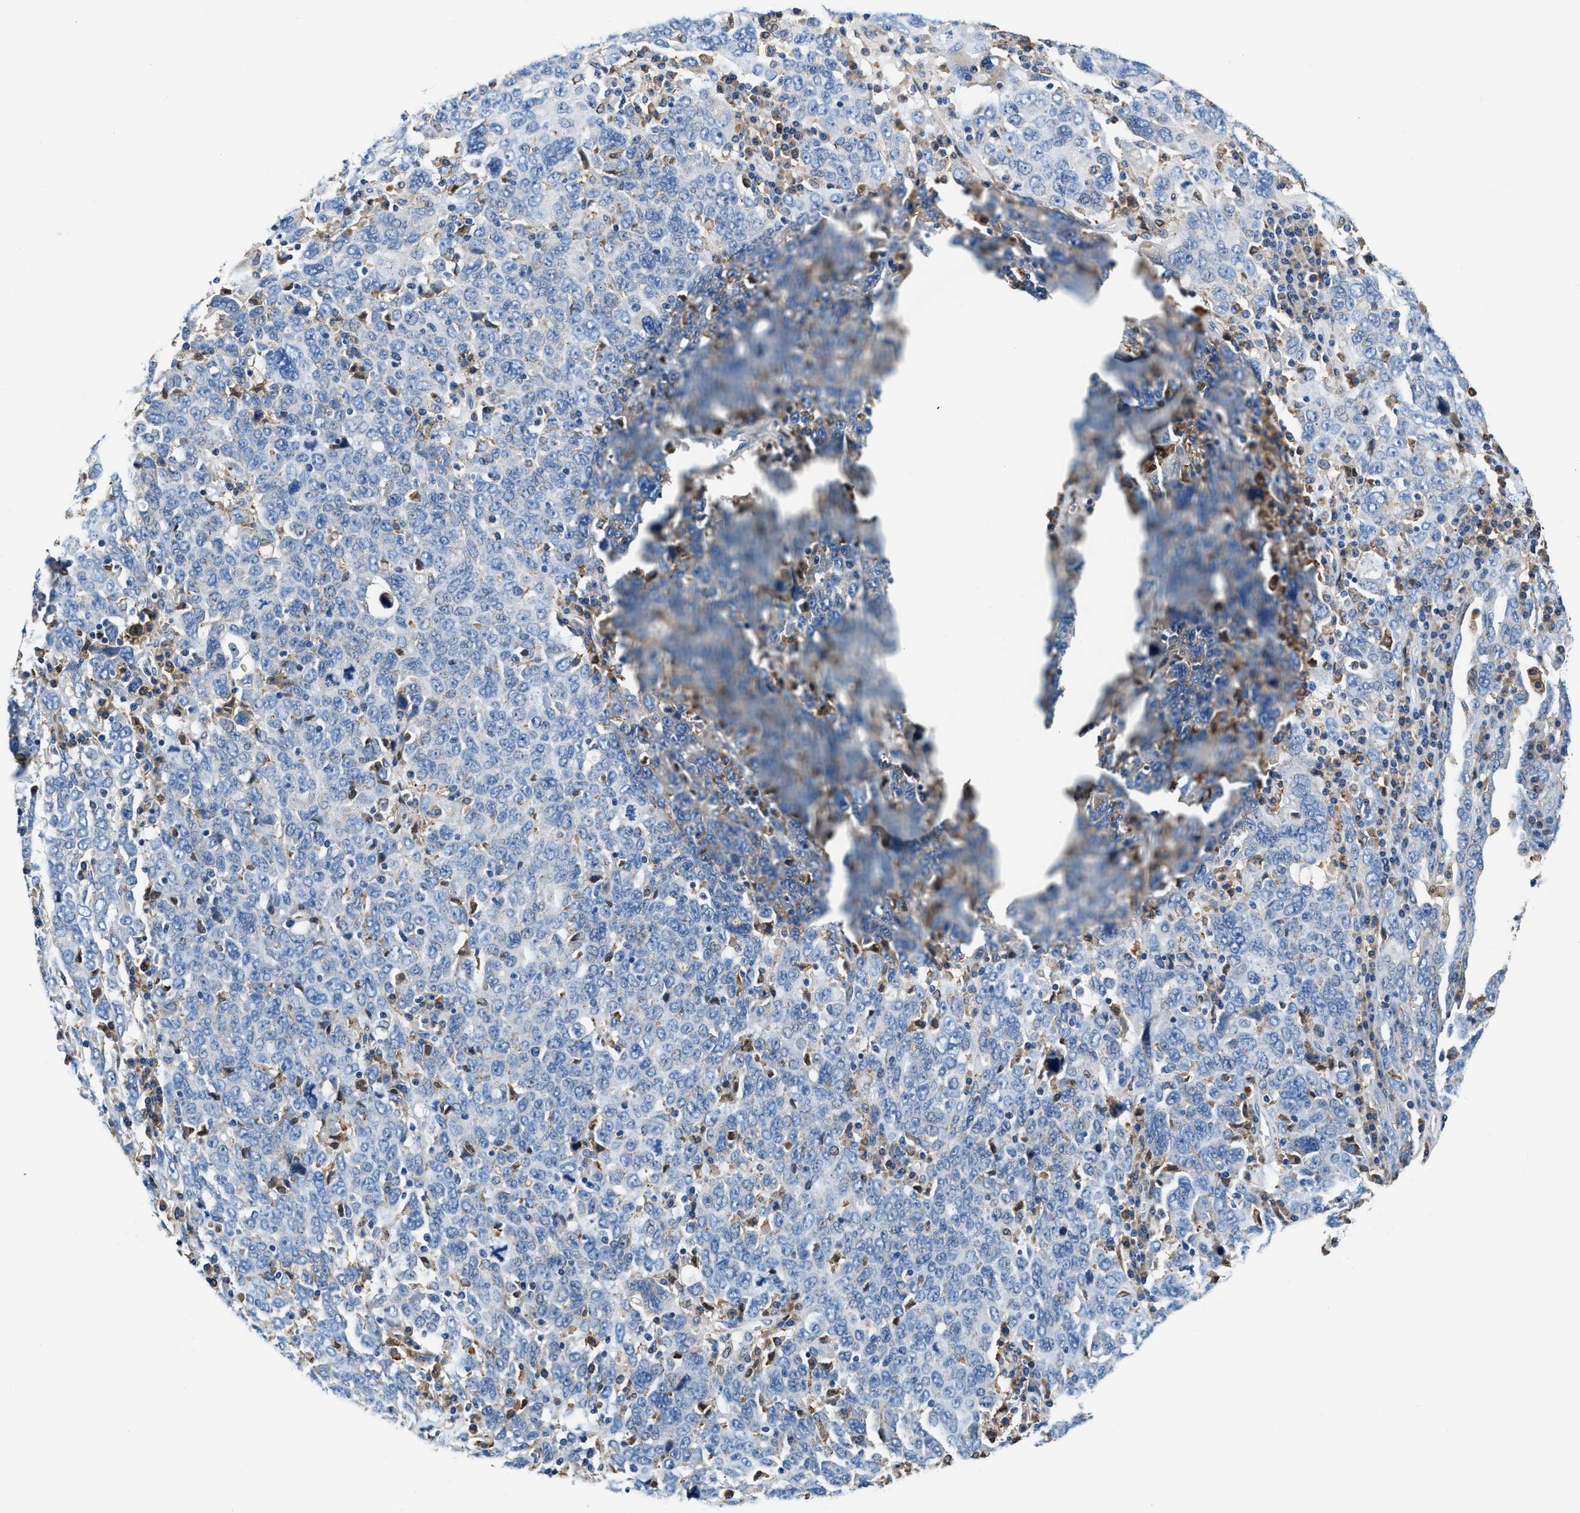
{"staining": {"intensity": "negative", "quantity": "none", "location": "none"}, "tissue": "ovarian cancer", "cell_type": "Tumor cells", "image_type": "cancer", "snomed": [{"axis": "morphology", "description": "Carcinoma, endometroid"}, {"axis": "topography", "description": "Ovary"}], "caption": "Immunohistochemistry (IHC) histopathology image of neoplastic tissue: ovarian cancer stained with DAB (3,3'-diaminobenzidine) reveals no significant protein staining in tumor cells.", "gene": "SLFN11", "patient": {"sex": "female", "age": 62}}